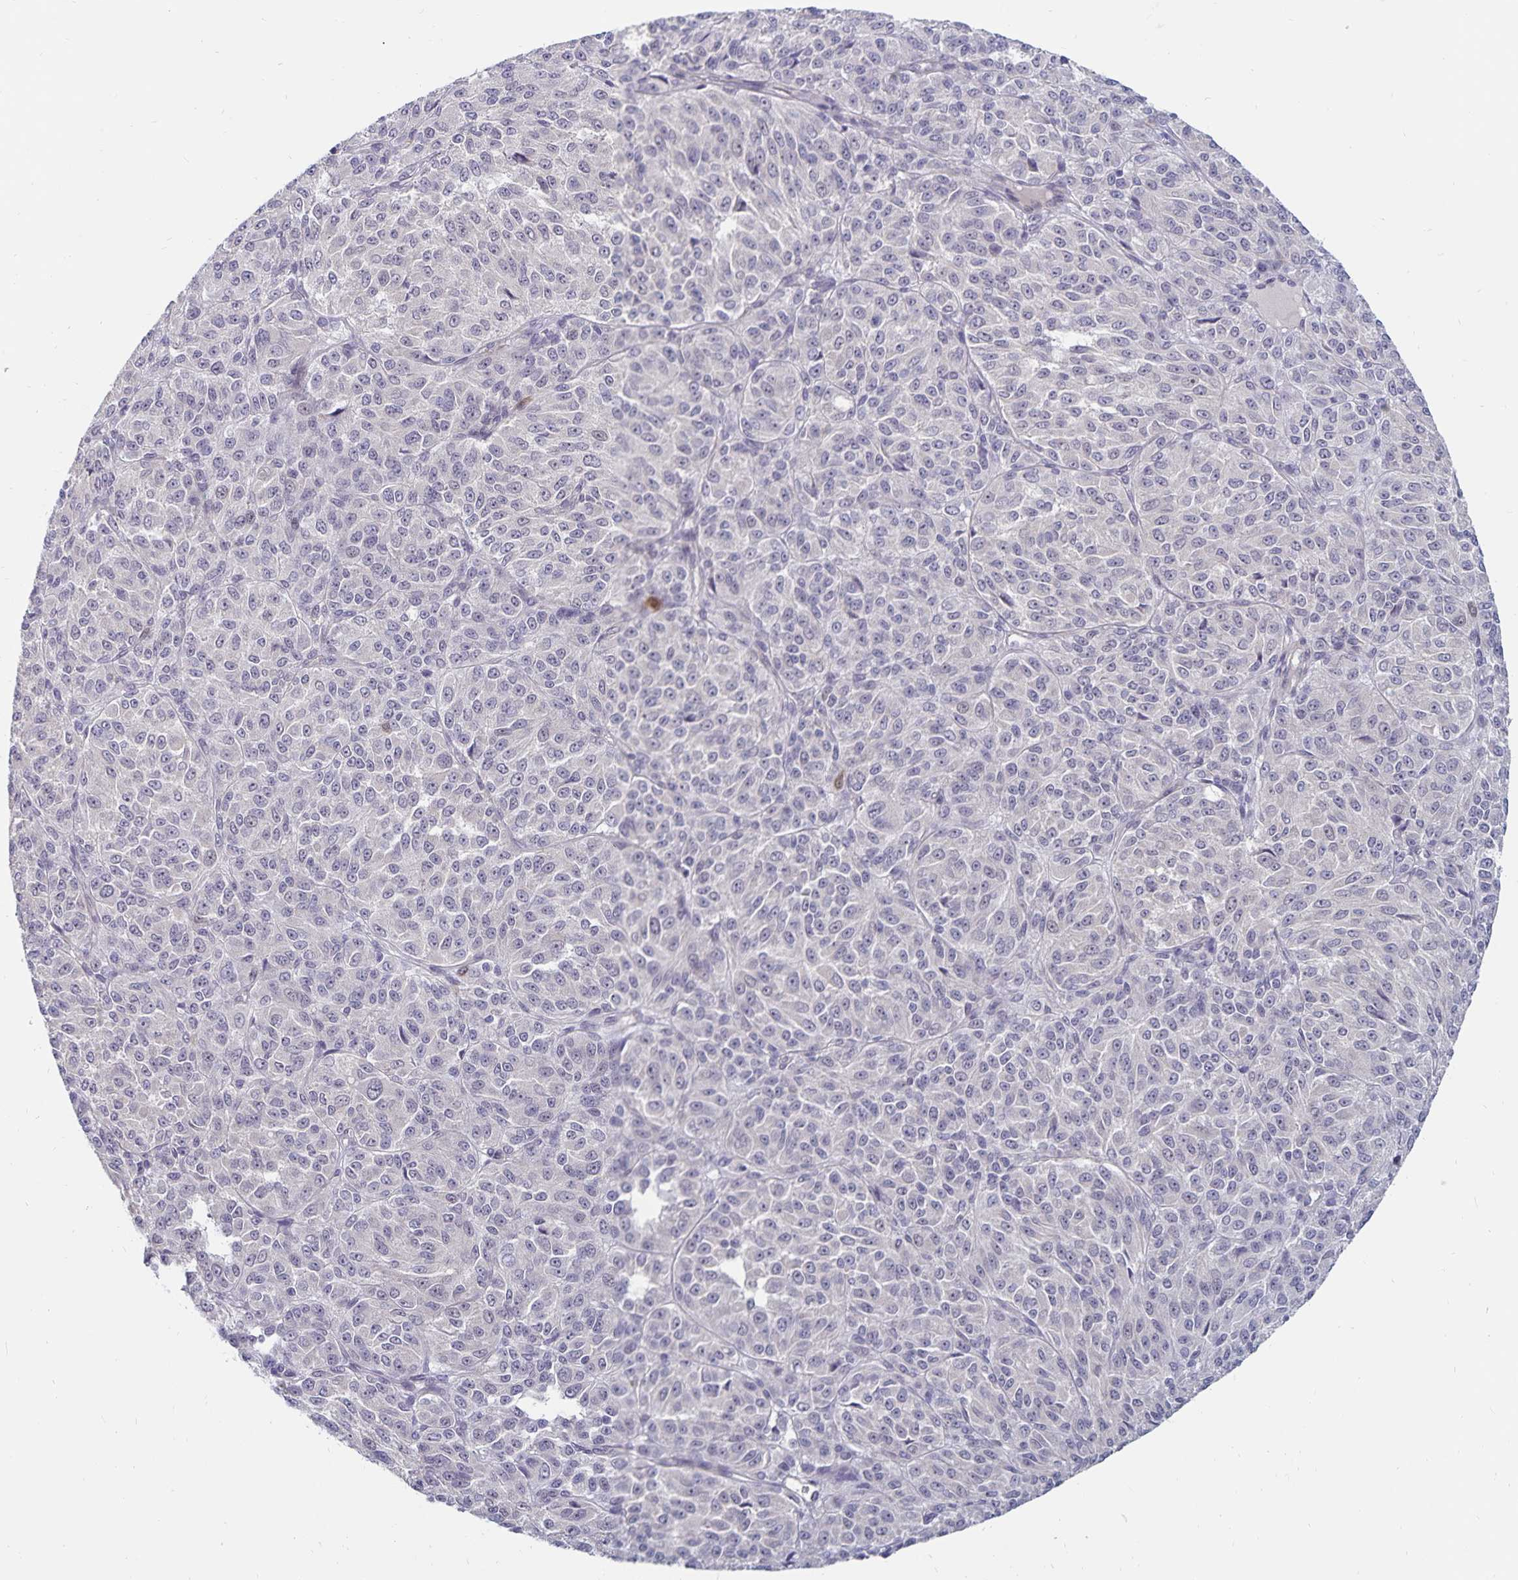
{"staining": {"intensity": "negative", "quantity": "none", "location": "none"}, "tissue": "melanoma", "cell_type": "Tumor cells", "image_type": "cancer", "snomed": [{"axis": "morphology", "description": "Malignant melanoma, Metastatic site"}, {"axis": "topography", "description": "Brain"}], "caption": "Immunohistochemistry (IHC) histopathology image of human malignant melanoma (metastatic site) stained for a protein (brown), which demonstrates no expression in tumor cells.", "gene": "CDKN2B", "patient": {"sex": "female", "age": 56}}